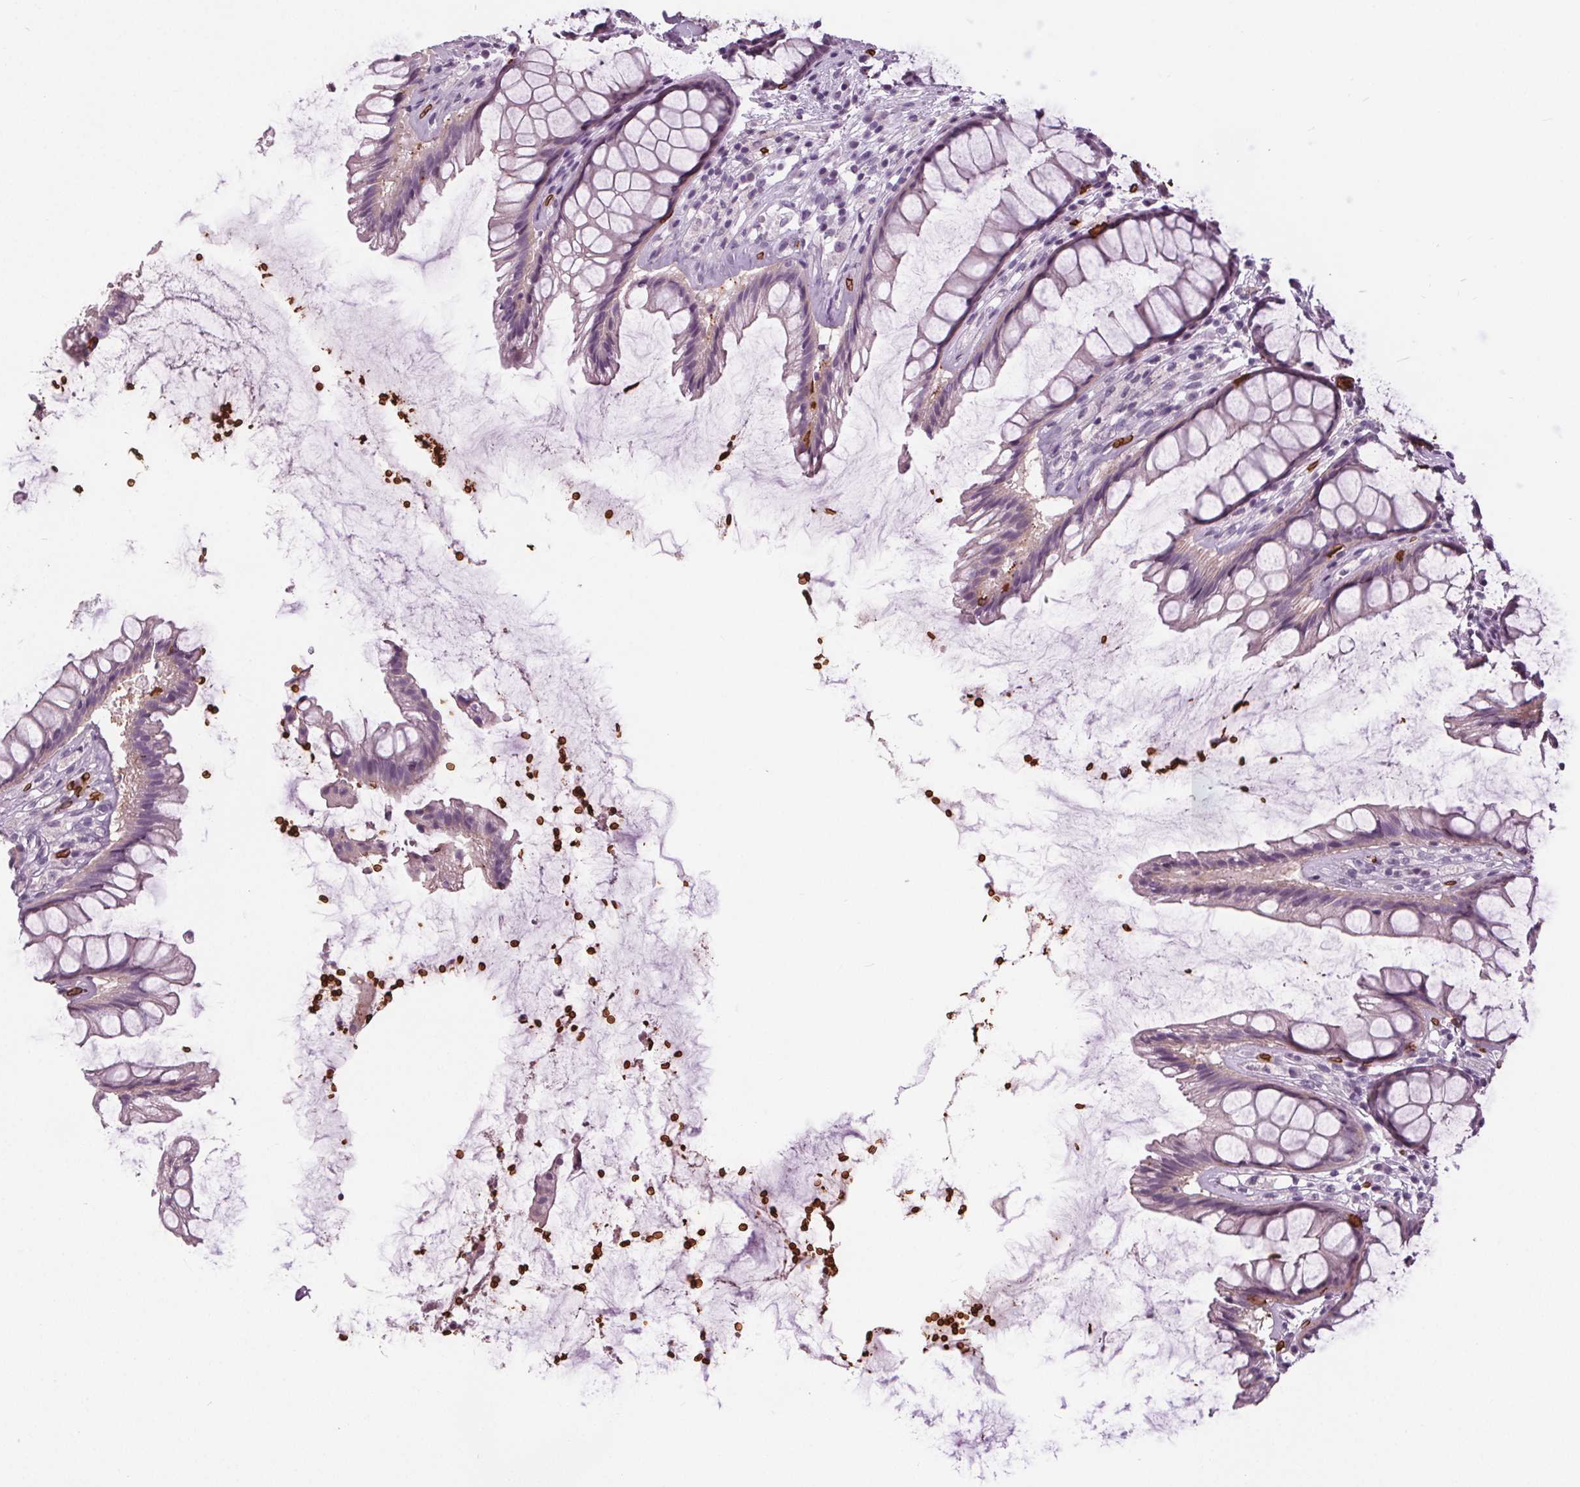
{"staining": {"intensity": "negative", "quantity": "none", "location": "none"}, "tissue": "rectum", "cell_type": "Glandular cells", "image_type": "normal", "snomed": [{"axis": "morphology", "description": "Normal tissue, NOS"}, {"axis": "topography", "description": "Rectum"}], "caption": "High magnification brightfield microscopy of benign rectum stained with DAB (brown) and counterstained with hematoxylin (blue): glandular cells show no significant staining.", "gene": "SLC4A1", "patient": {"sex": "male", "age": 72}}